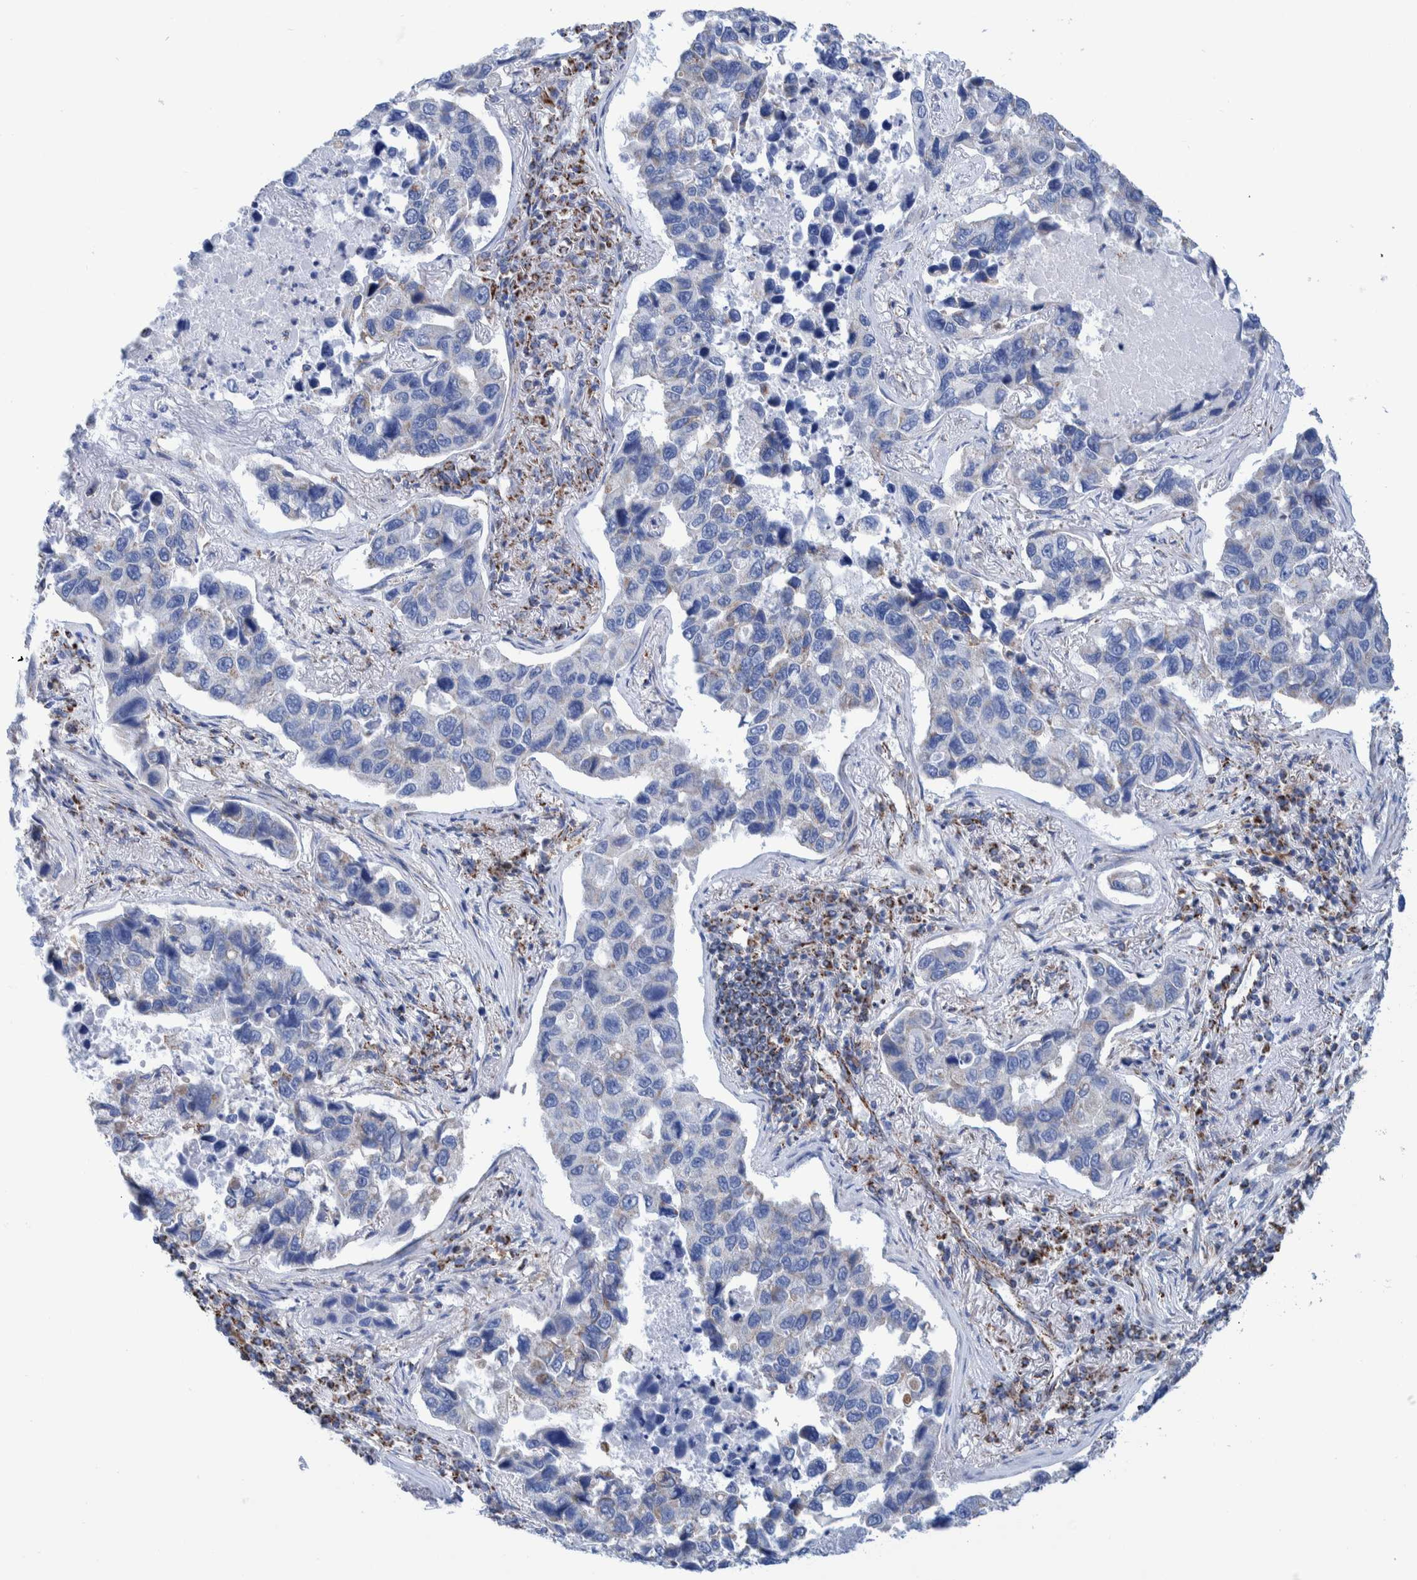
{"staining": {"intensity": "negative", "quantity": "none", "location": "none"}, "tissue": "lung cancer", "cell_type": "Tumor cells", "image_type": "cancer", "snomed": [{"axis": "morphology", "description": "Adenocarcinoma, NOS"}, {"axis": "topography", "description": "Lung"}], "caption": "Lung cancer (adenocarcinoma) was stained to show a protein in brown. There is no significant positivity in tumor cells. (DAB (3,3'-diaminobenzidine) IHC, high magnification).", "gene": "DECR1", "patient": {"sex": "male", "age": 64}}